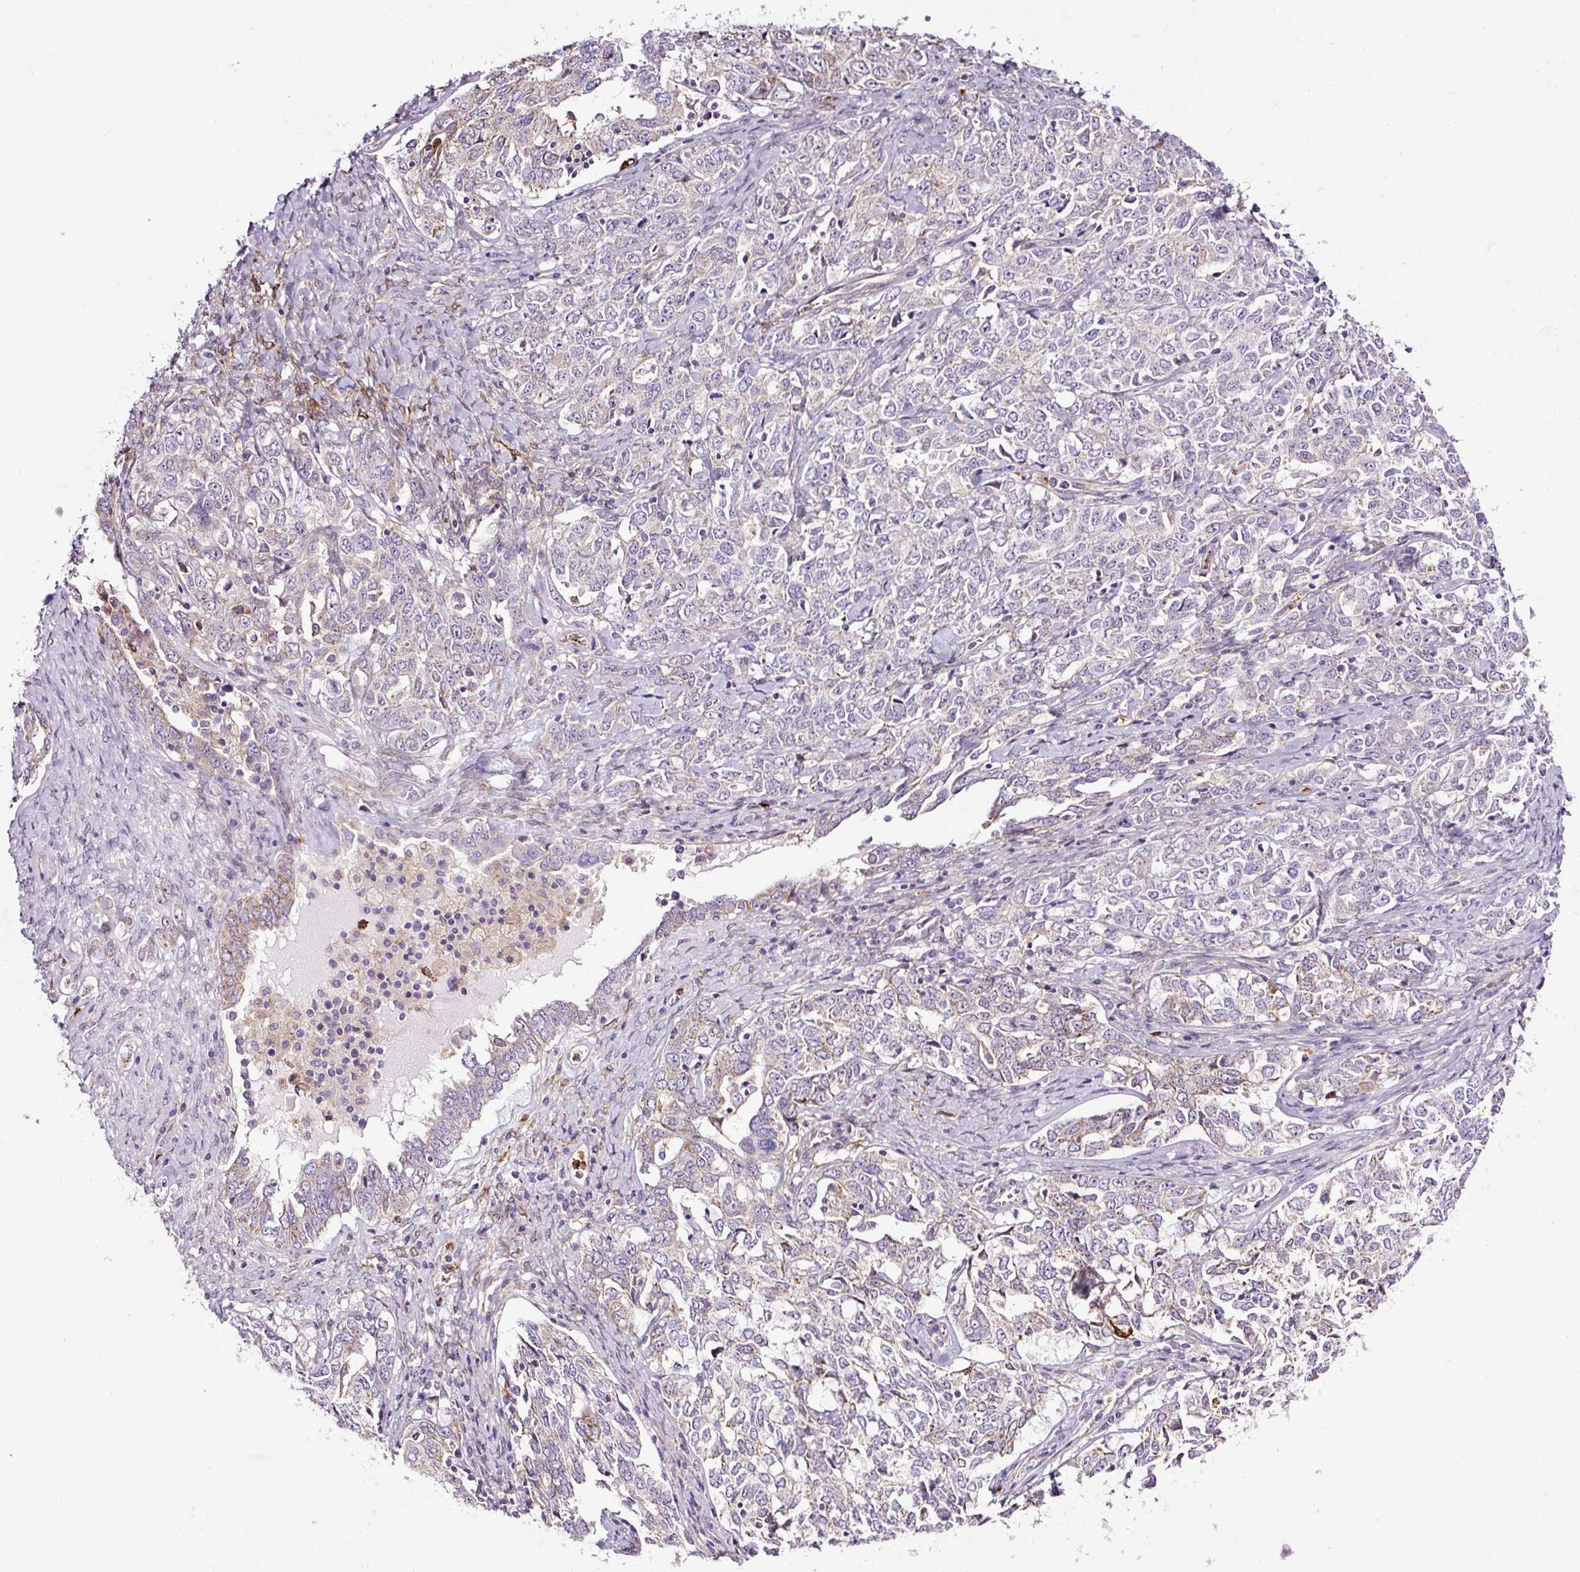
{"staining": {"intensity": "weak", "quantity": "<25%", "location": "cytoplasmic/membranous"}, "tissue": "ovarian cancer", "cell_type": "Tumor cells", "image_type": "cancer", "snomed": [{"axis": "morphology", "description": "Carcinoma, endometroid"}, {"axis": "topography", "description": "Ovary"}], "caption": "Protein analysis of ovarian cancer reveals no significant positivity in tumor cells.", "gene": "SH2D6", "patient": {"sex": "female", "age": 62}}